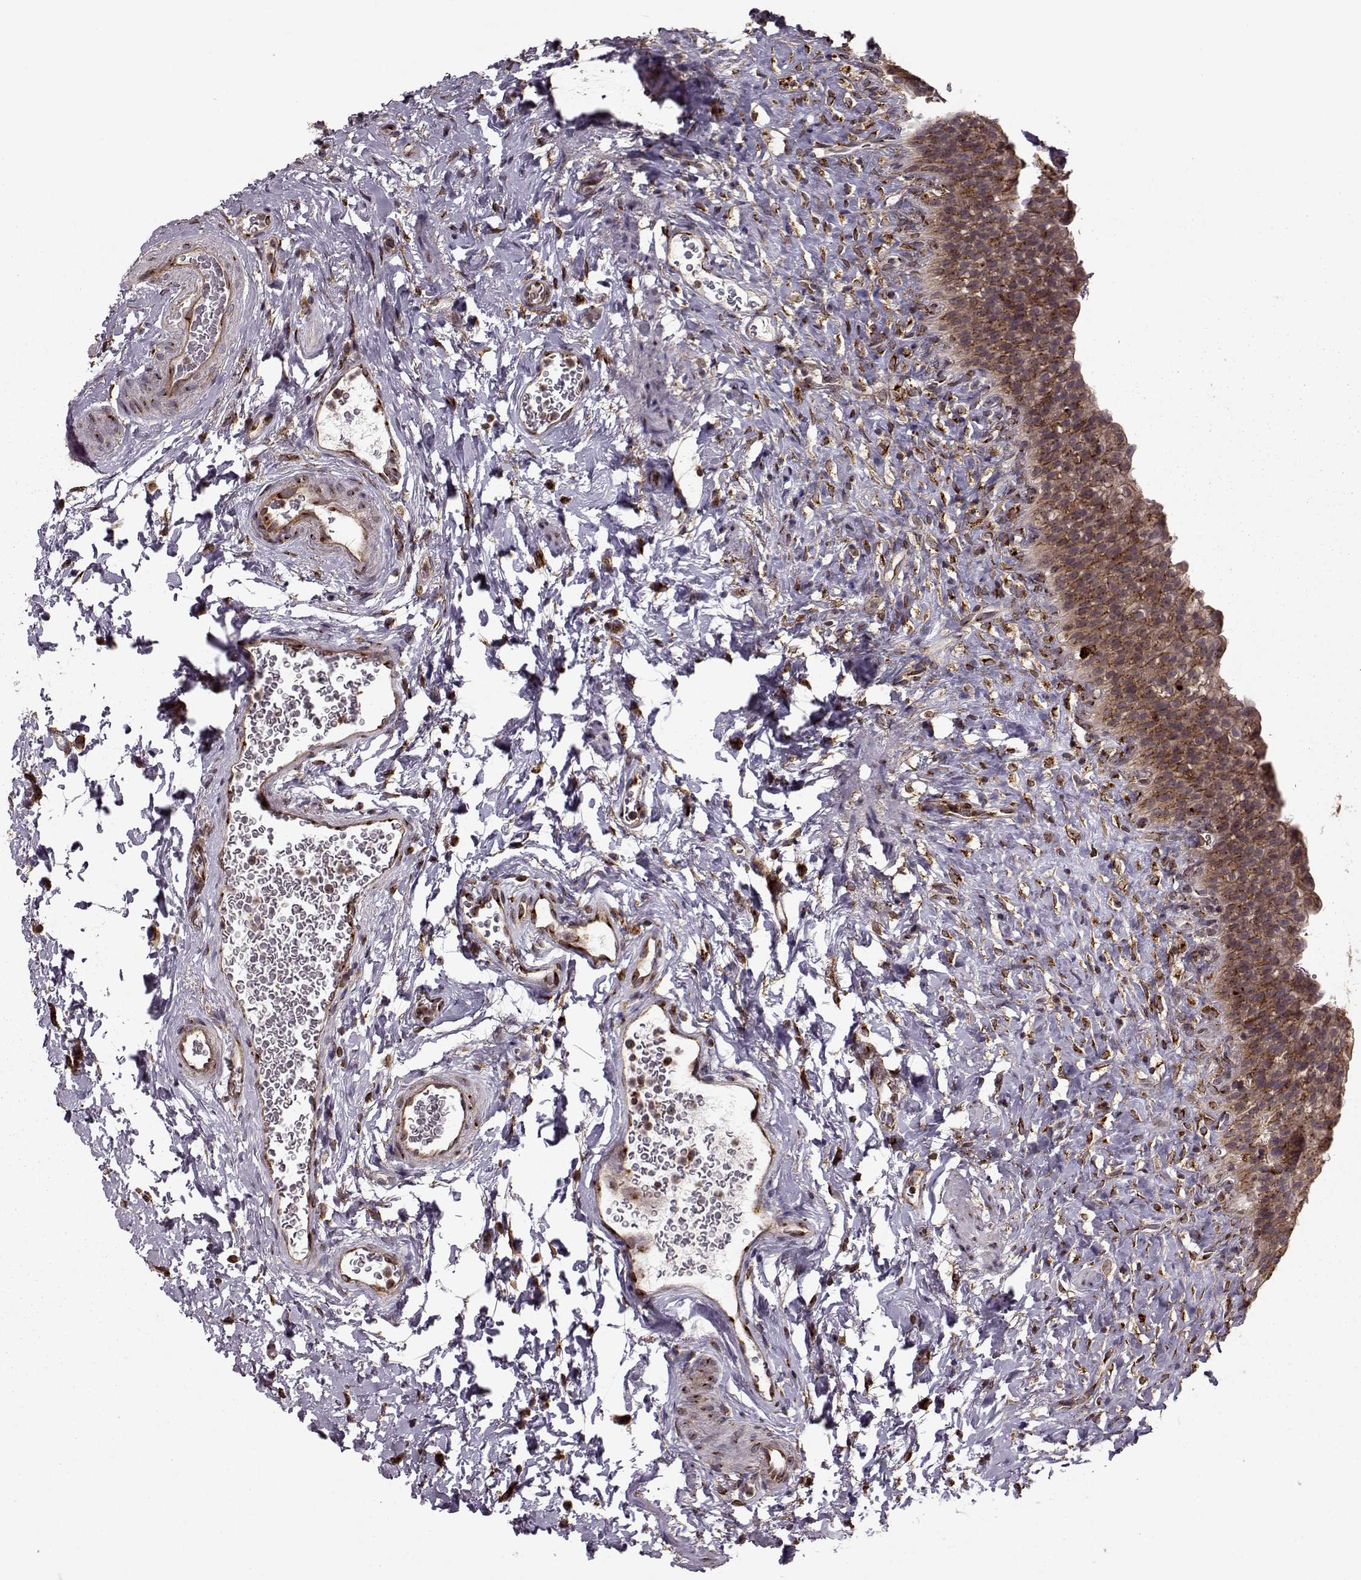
{"staining": {"intensity": "strong", "quantity": ">75%", "location": "cytoplasmic/membranous"}, "tissue": "urinary bladder", "cell_type": "Urothelial cells", "image_type": "normal", "snomed": [{"axis": "morphology", "description": "Normal tissue, NOS"}, {"axis": "topography", "description": "Urinary bladder"}], "caption": "Immunohistochemistry staining of normal urinary bladder, which shows high levels of strong cytoplasmic/membranous staining in about >75% of urothelial cells indicating strong cytoplasmic/membranous protein expression. The staining was performed using DAB (3,3'-diaminobenzidine) (brown) for protein detection and nuclei were counterstained in hematoxylin (blue).", "gene": "YIPF5", "patient": {"sex": "male", "age": 76}}